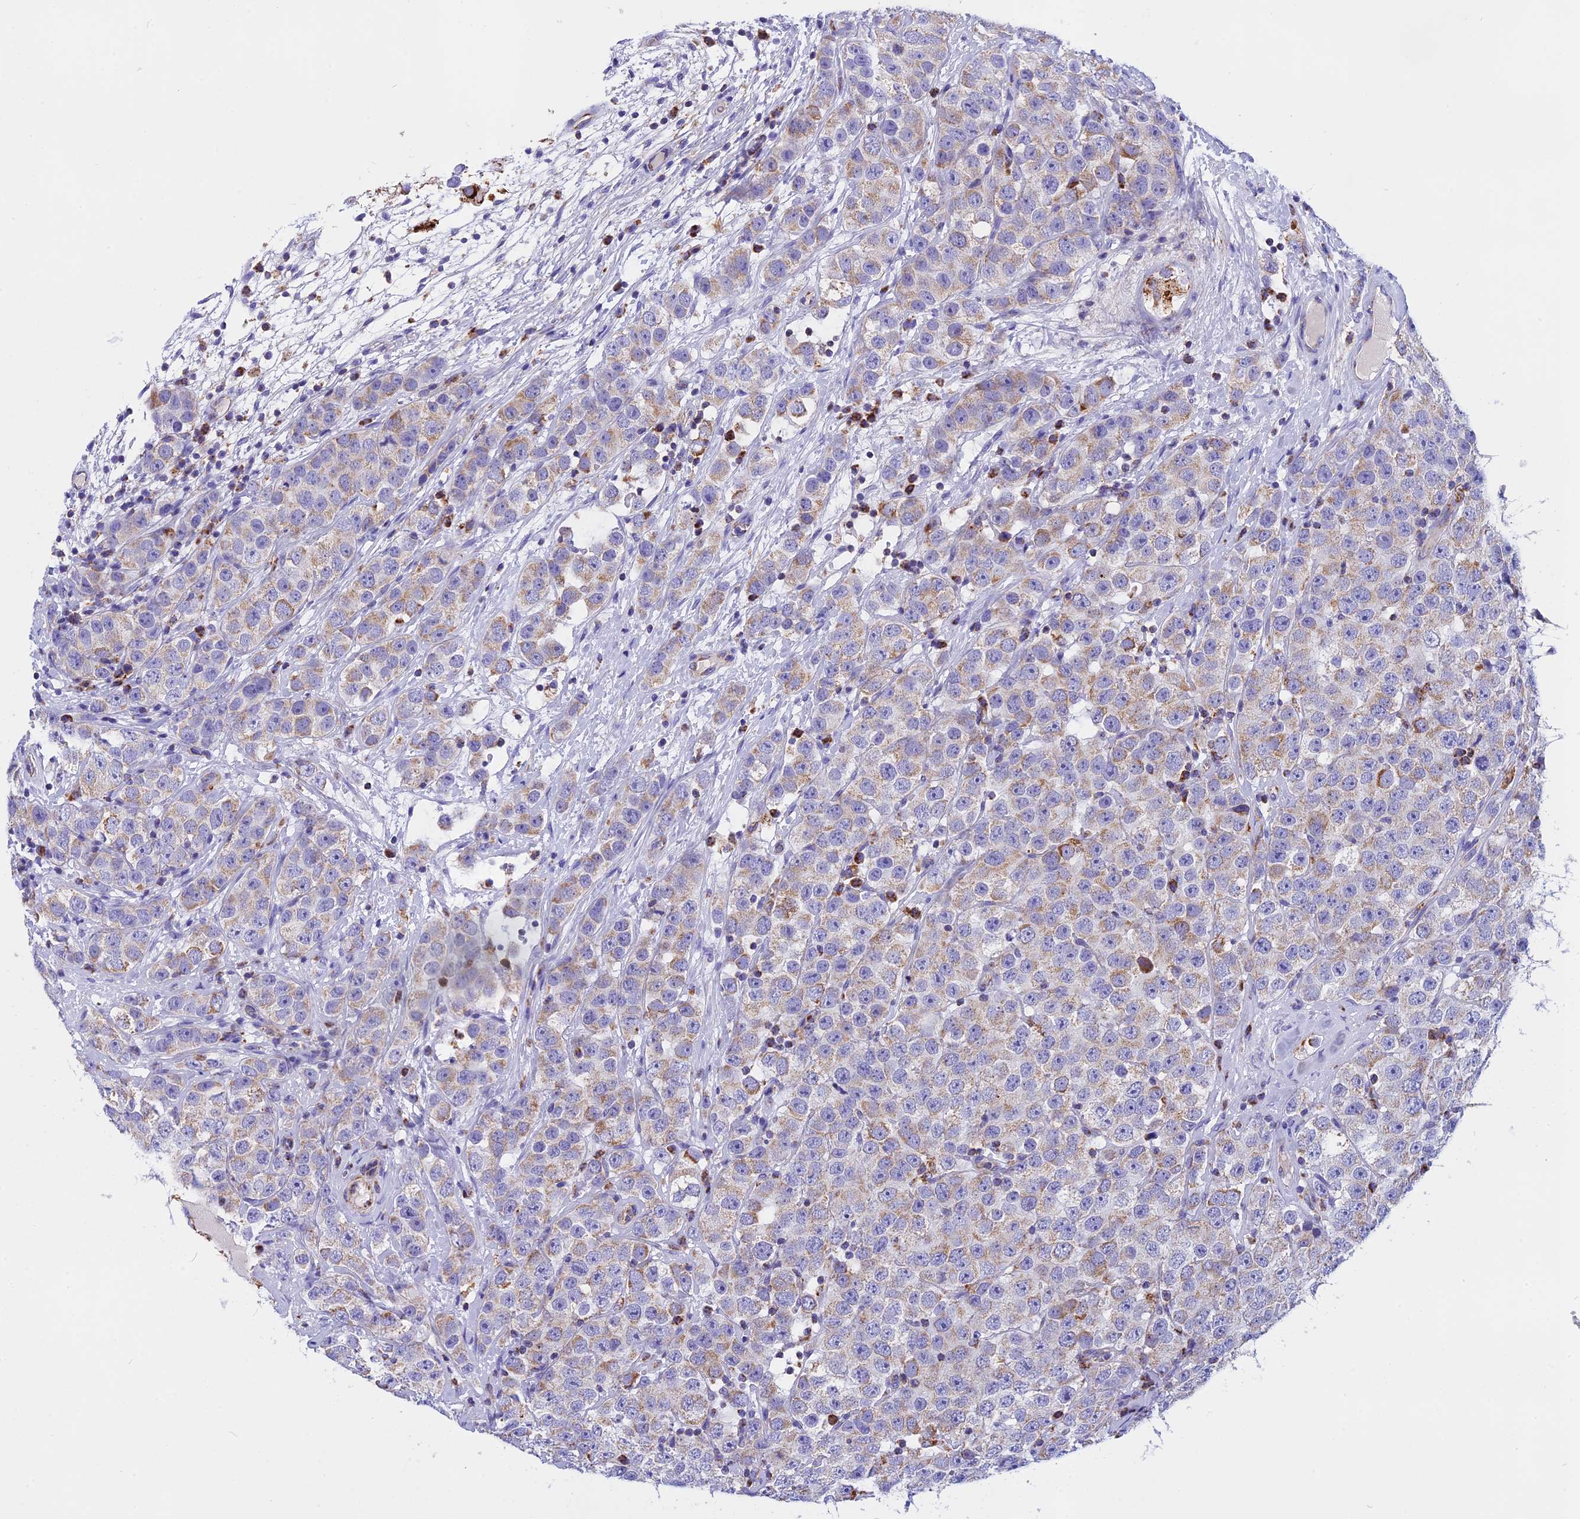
{"staining": {"intensity": "weak", "quantity": "<25%", "location": "cytoplasmic/membranous"}, "tissue": "testis cancer", "cell_type": "Tumor cells", "image_type": "cancer", "snomed": [{"axis": "morphology", "description": "Seminoma, NOS"}, {"axis": "topography", "description": "Testis"}], "caption": "Testis seminoma stained for a protein using IHC exhibits no expression tumor cells.", "gene": "VDAC2", "patient": {"sex": "male", "age": 28}}